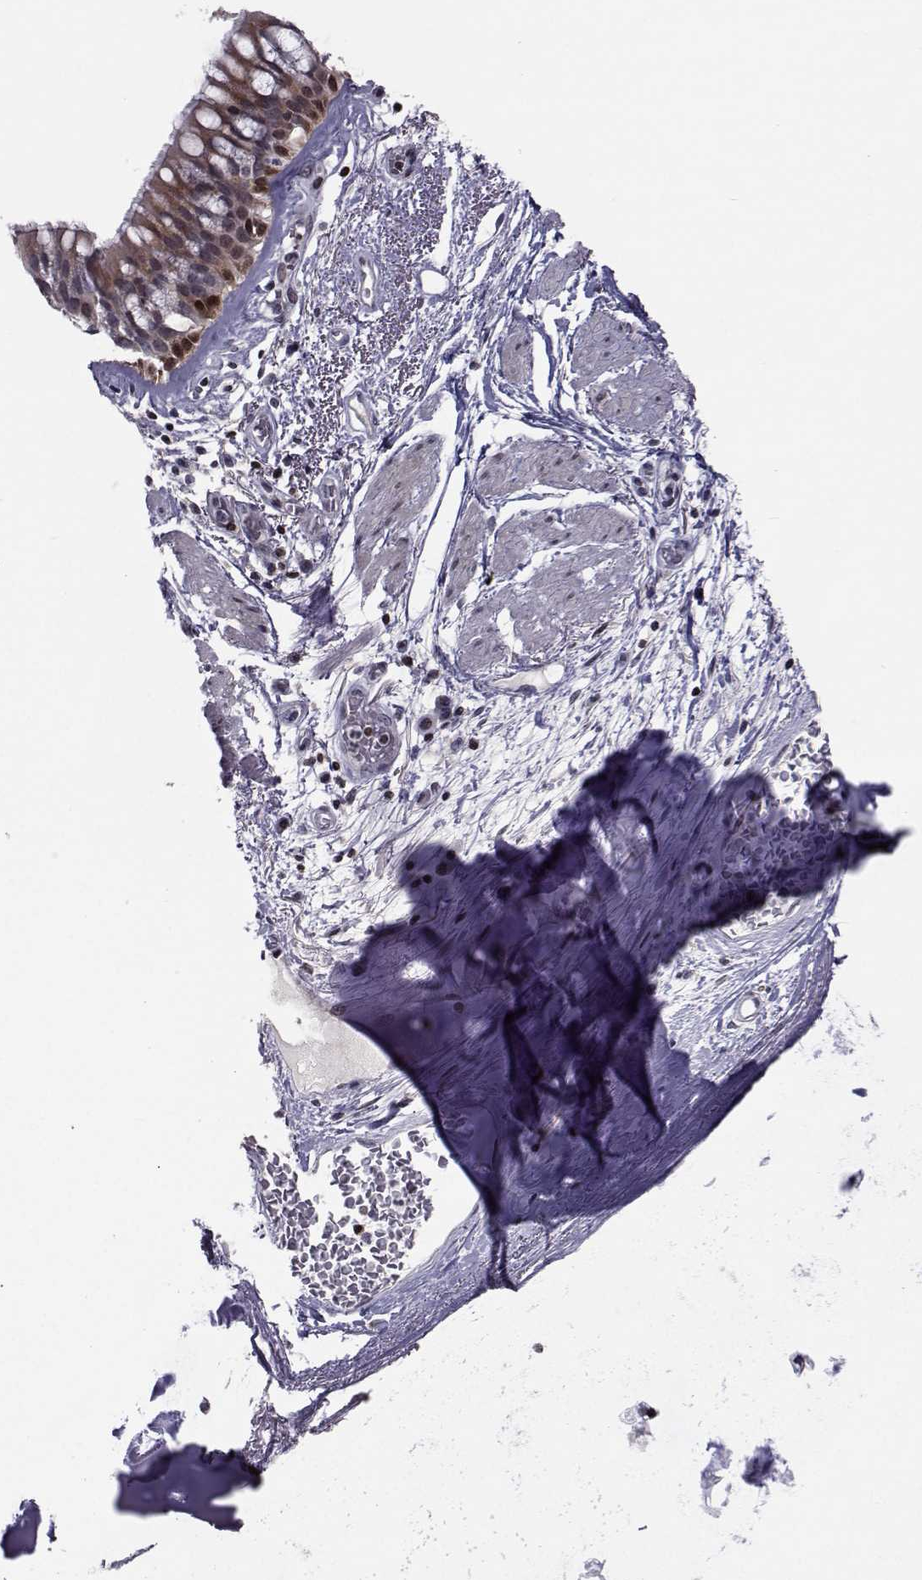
{"staining": {"intensity": "moderate", "quantity": "25%-75%", "location": "cytoplasmic/membranous,nuclear"}, "tissue": "bronchus", "cell_type": "Respiratory epithelial cells", "image_type": "normal", "snomed": [{"axis": "morphology", "description": "Normal tissue, NOS"}, {"axis": "topography", "description": "Bronchus"}, {"axis": "topography", "description": "Lung"}], "caption": "About 25%-75% of respiratory epithelial cells in benign bronchus exhibit moderate cytoplasmic/membranous,nuclear protein staining as visualized by brown immunohistochemical staining.", "gene": "PCP4L1", "patient": {"sex": "female", "age": 57}}